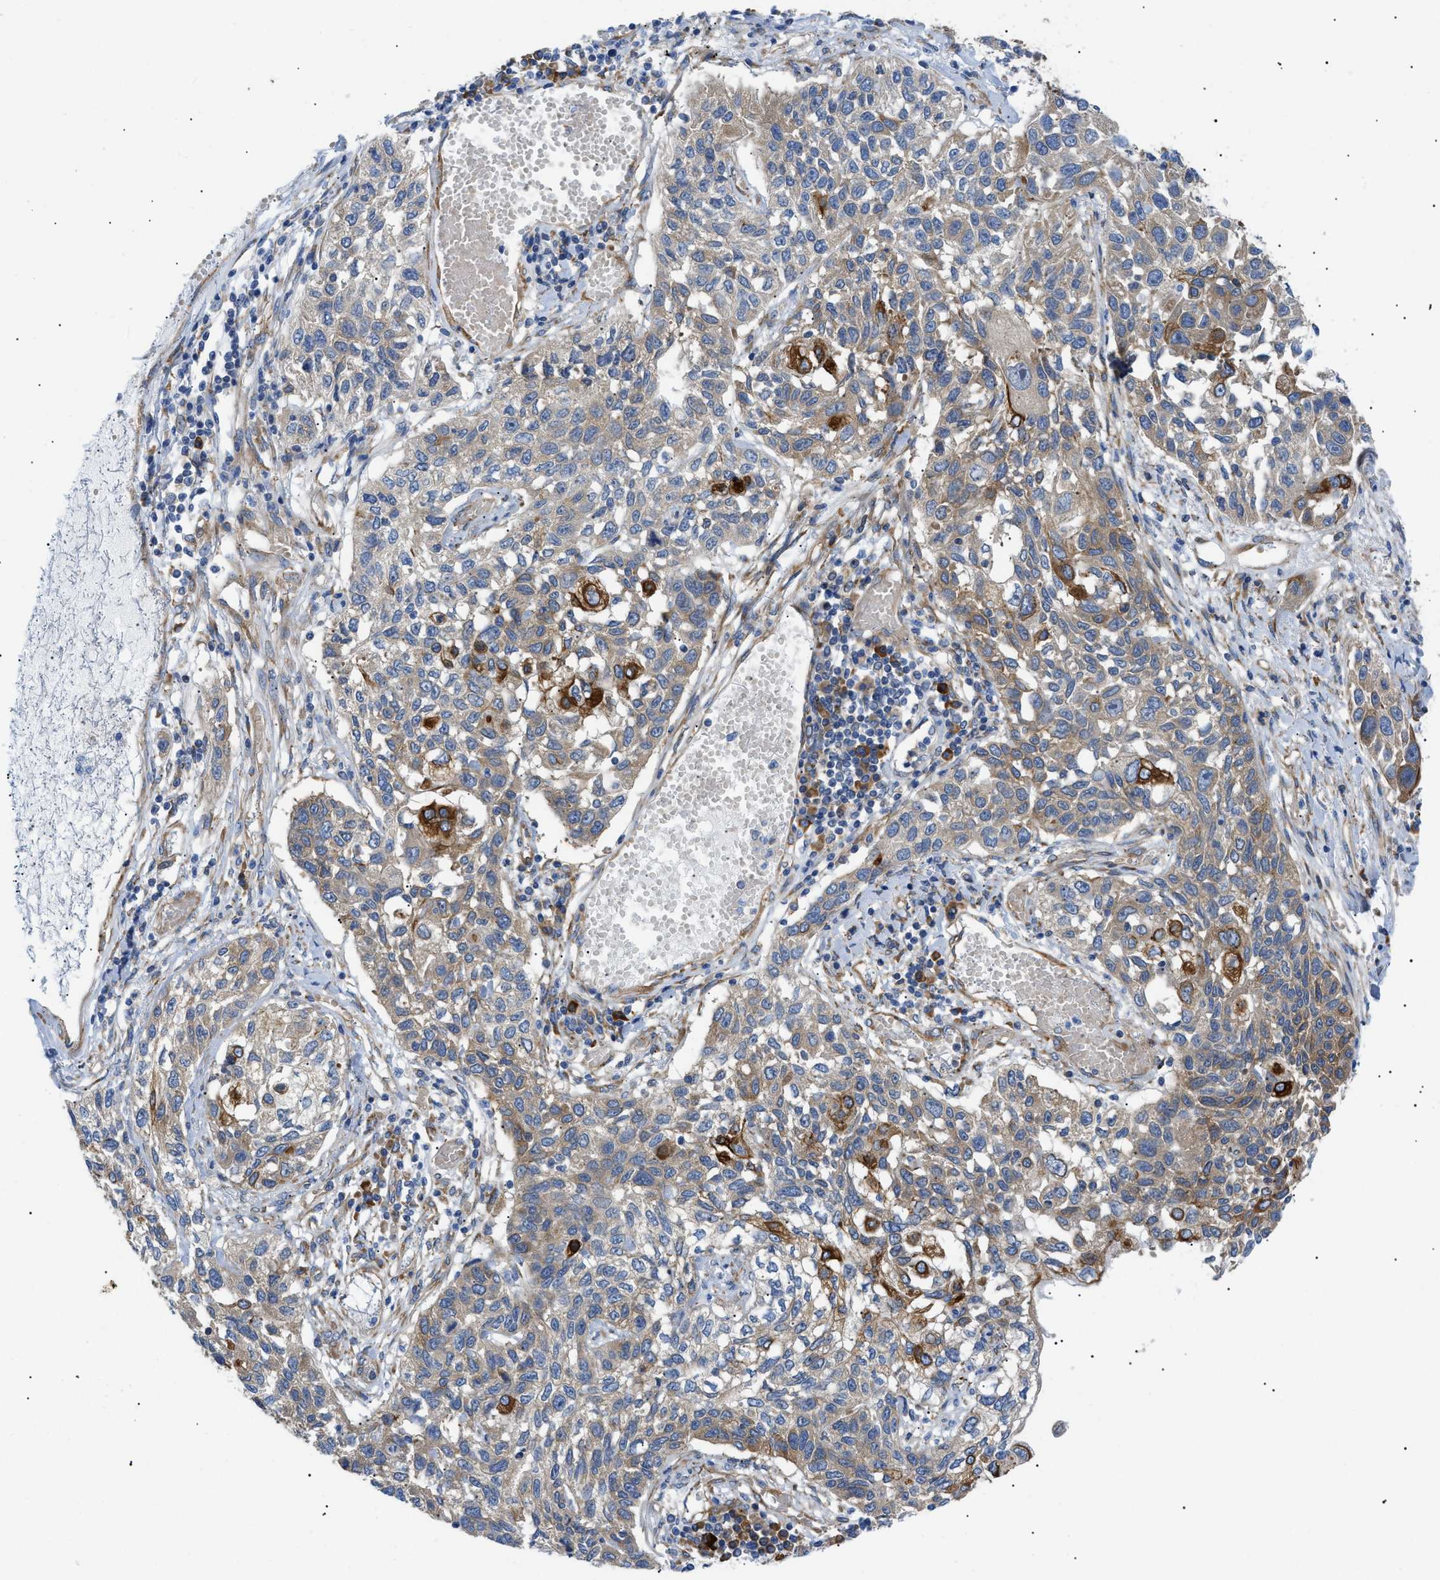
{"staining": {"intensity": "strong", "quantity": "<25%", "location": "cytoplasmic/membranous"}, "tissue": "lung cancer", "cell_type": "Tumor cells", "image_type": "cancer", "snomed": [{"axis": "morphology", "description": "Squamous cell carcinoma, NOS"}, {"axis": "topography", "description": "Lung"}], "caption": "Protein expression analysis of human lung cancer reveals strong cytoplasmic/membranous staining in about <25% of tumor cells.", "gene": "HSPB8", "patient": {"sex": "male", "age": 71}}